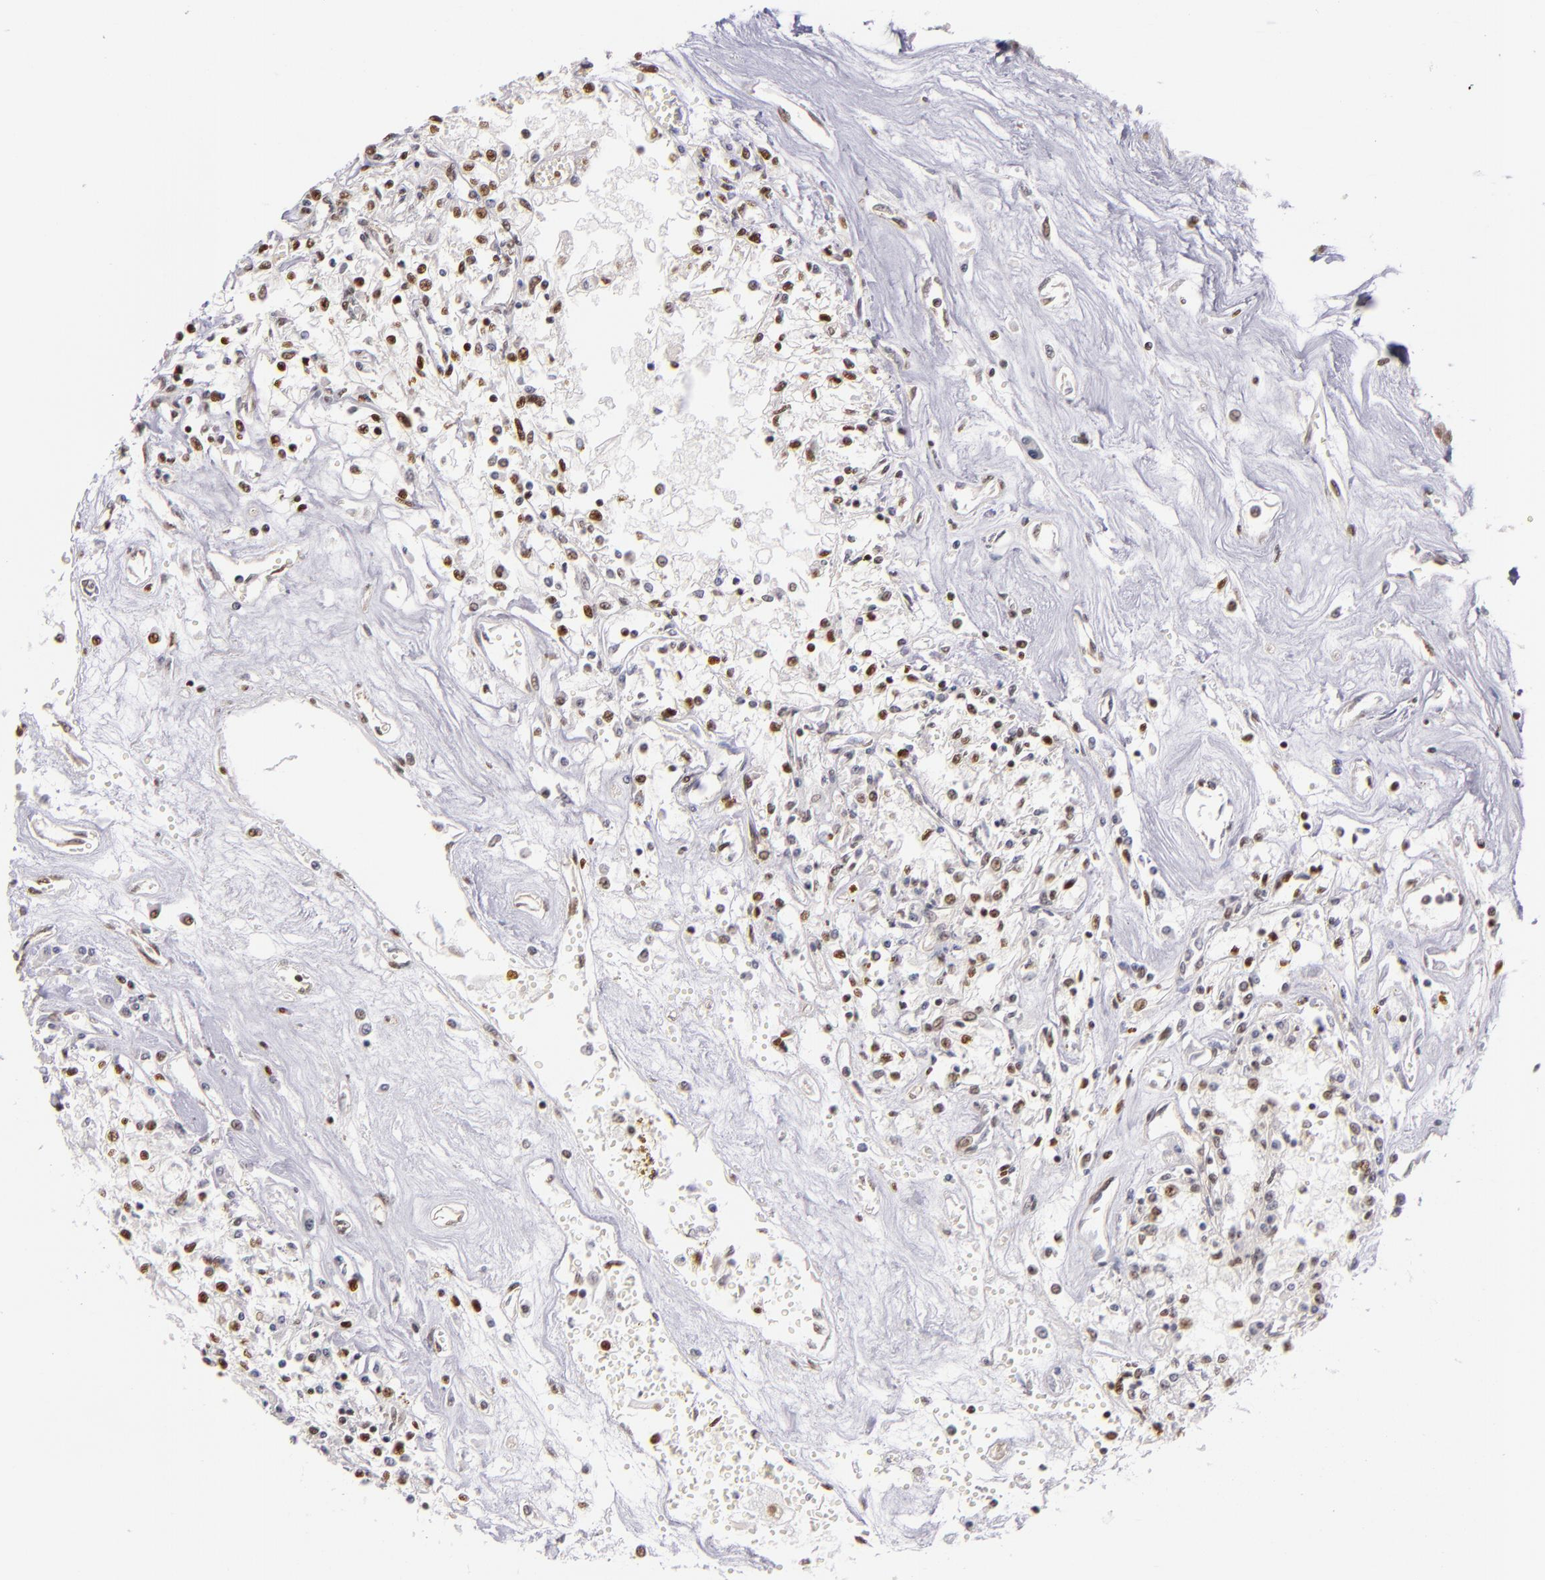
{"staining": {"intensity": "moderate", "quantity": "25%-75%", "location": "nuclear"}, "tissue": "renal cancer", "cell_type": "Tumor cells", "image_type": "cancer", "snomed": [{"axis": "morphology", "description": "Adenocarcinoma, NOS"}, {"axis": "topography", "description": "Kidney"}], "caption": "Human renal adenocarcinoma stained with a brown dye shows moderate nuclear positive expression in about 25%-75% of tumor cells.", "gene": "NCOR2", "patient": {"sex": "male", "age": 78}}